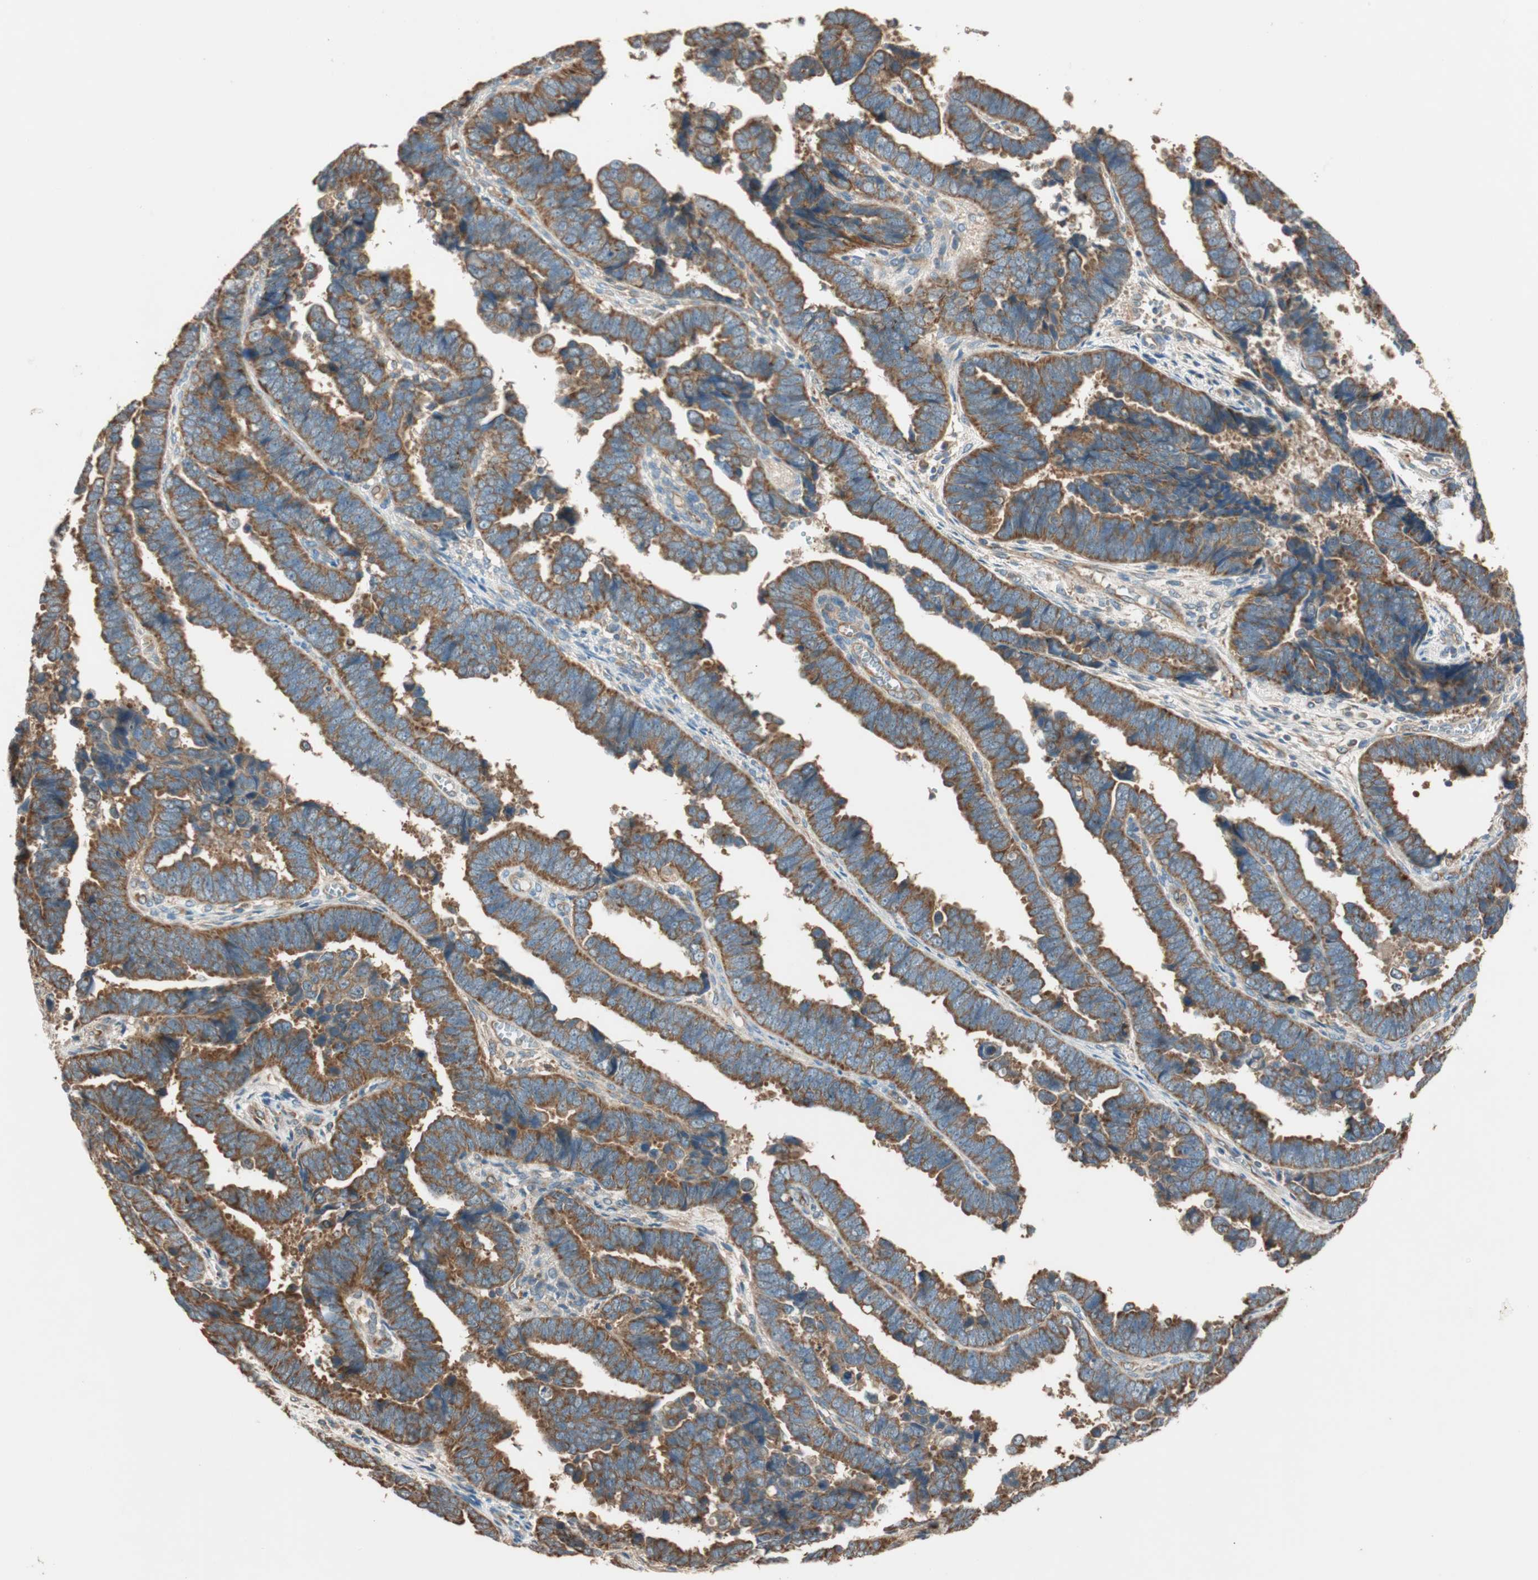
{"staining": {"intensity": "strong", "quantity": ">75%", "location": "cytoplasmic/membranous"}, "tissue": "endometrial cancer", "cell_type": "Tumor cells", "image_type": "cancer", "snomed": [{"axis": "morphology", "description": "Adenocarcinoma, NOS"}, {"axis": "topography", "description": "Endometrium"}], "caption": "IHC of human endometrial cancer (adenocarcinoma) exhibits high levels of strong cytoplasmic/membranous positivity in about >75% of tumor cells.", "gene": "CC2D1A", "patient": {"sex": "female", "age": 75}}